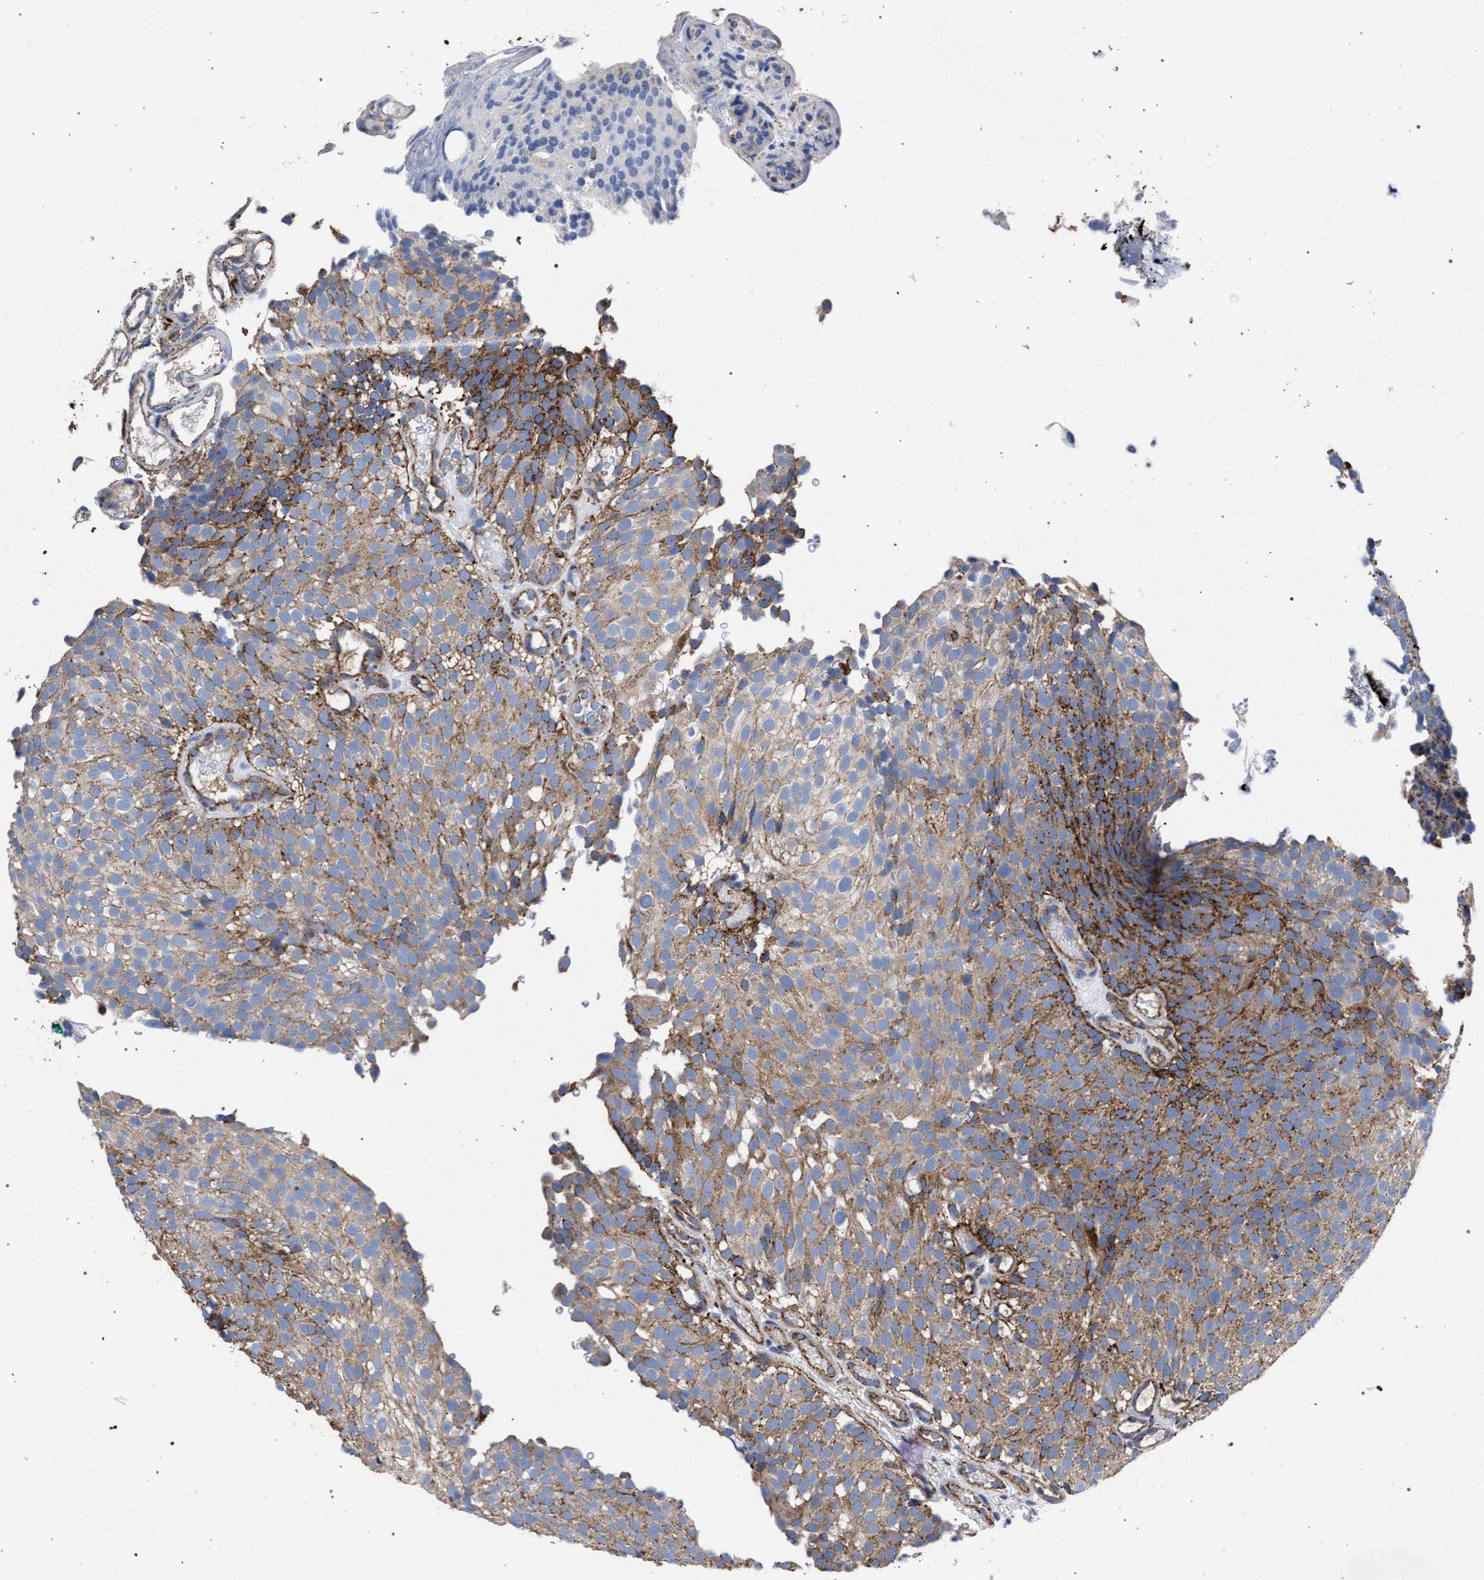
{"staining": {"intensity": "moderate", "quantity": ">75%", "location": "cytoplasmic/membranous"}, "tissue": "urothelial cancer", "cell_type": "Tumor cells", "image_type": "cancer", "snomed": [{"axis": "morphology", "description": "Urothelial carcinoma, Low grade"}, {"axis": "topography", "description": "Urinary bladder"}], "caption": "DAB immunohistochemical staining of urothelial carcinoma (low-grade) demonstrates moderate cytoplasmic/membranous protein staining in approximately >75% of tumor cells.", "gene": "PPT1", "patient": {"sex": "male", "age": 78}}